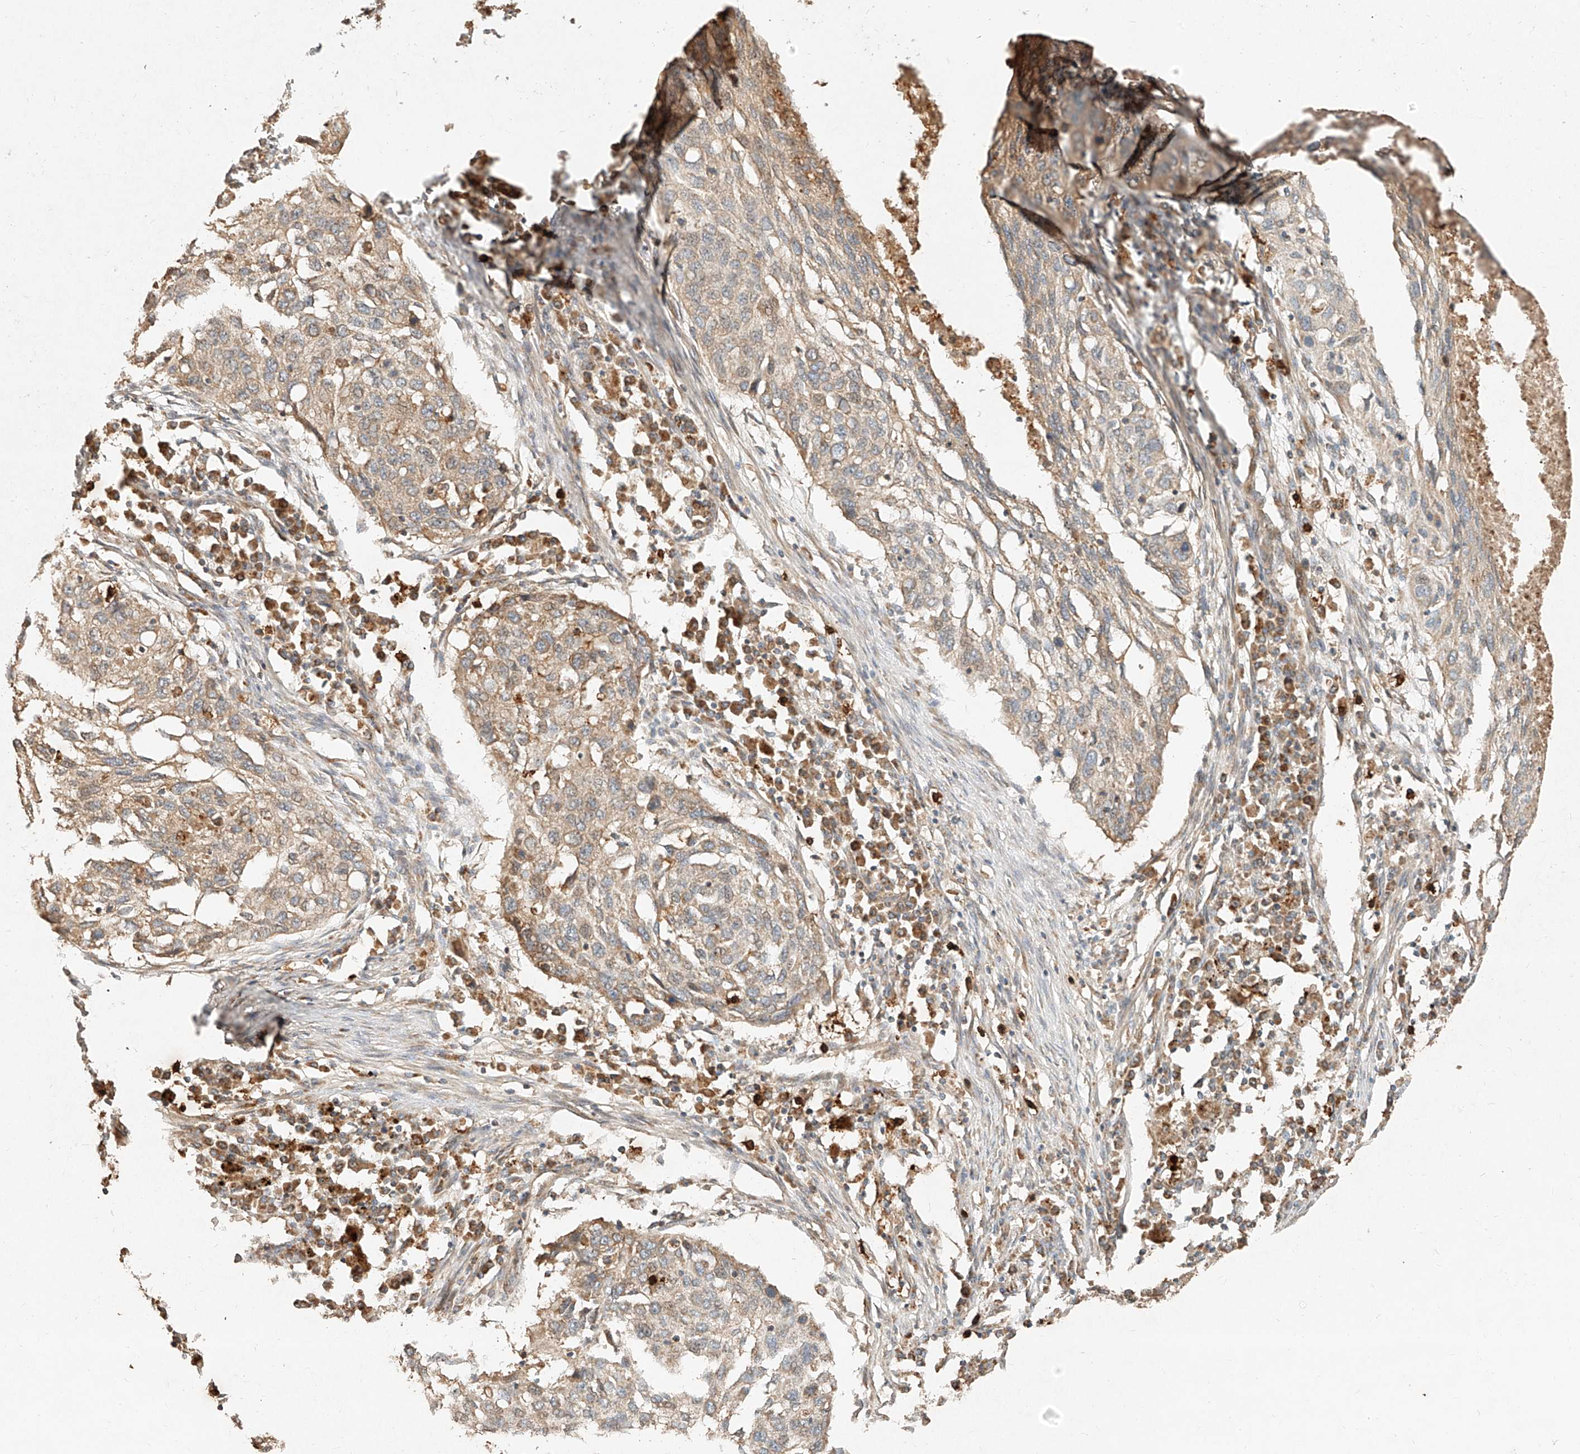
{"staining": {"intensity": "weak", "quantity": ">75%", "location": "cytoplasmic/membranous"}, "tissue": "lung cancer", "cell_type": "Tumor cells", "image_type": "cancer", "snomed": [{"axis": "morphology", "description": "Squamous cell carcinoma, NOS"}, {"axis": "topography", "description": "Lung"}], "caption": "Tumor cells display low levels of weak cytoplasmic/membranous positivity in about >75% of cells in human lung cancer (squamous cell carcinoma).", "gene": "EFNB1", "patient": {"sex": "female", "age": 63}}